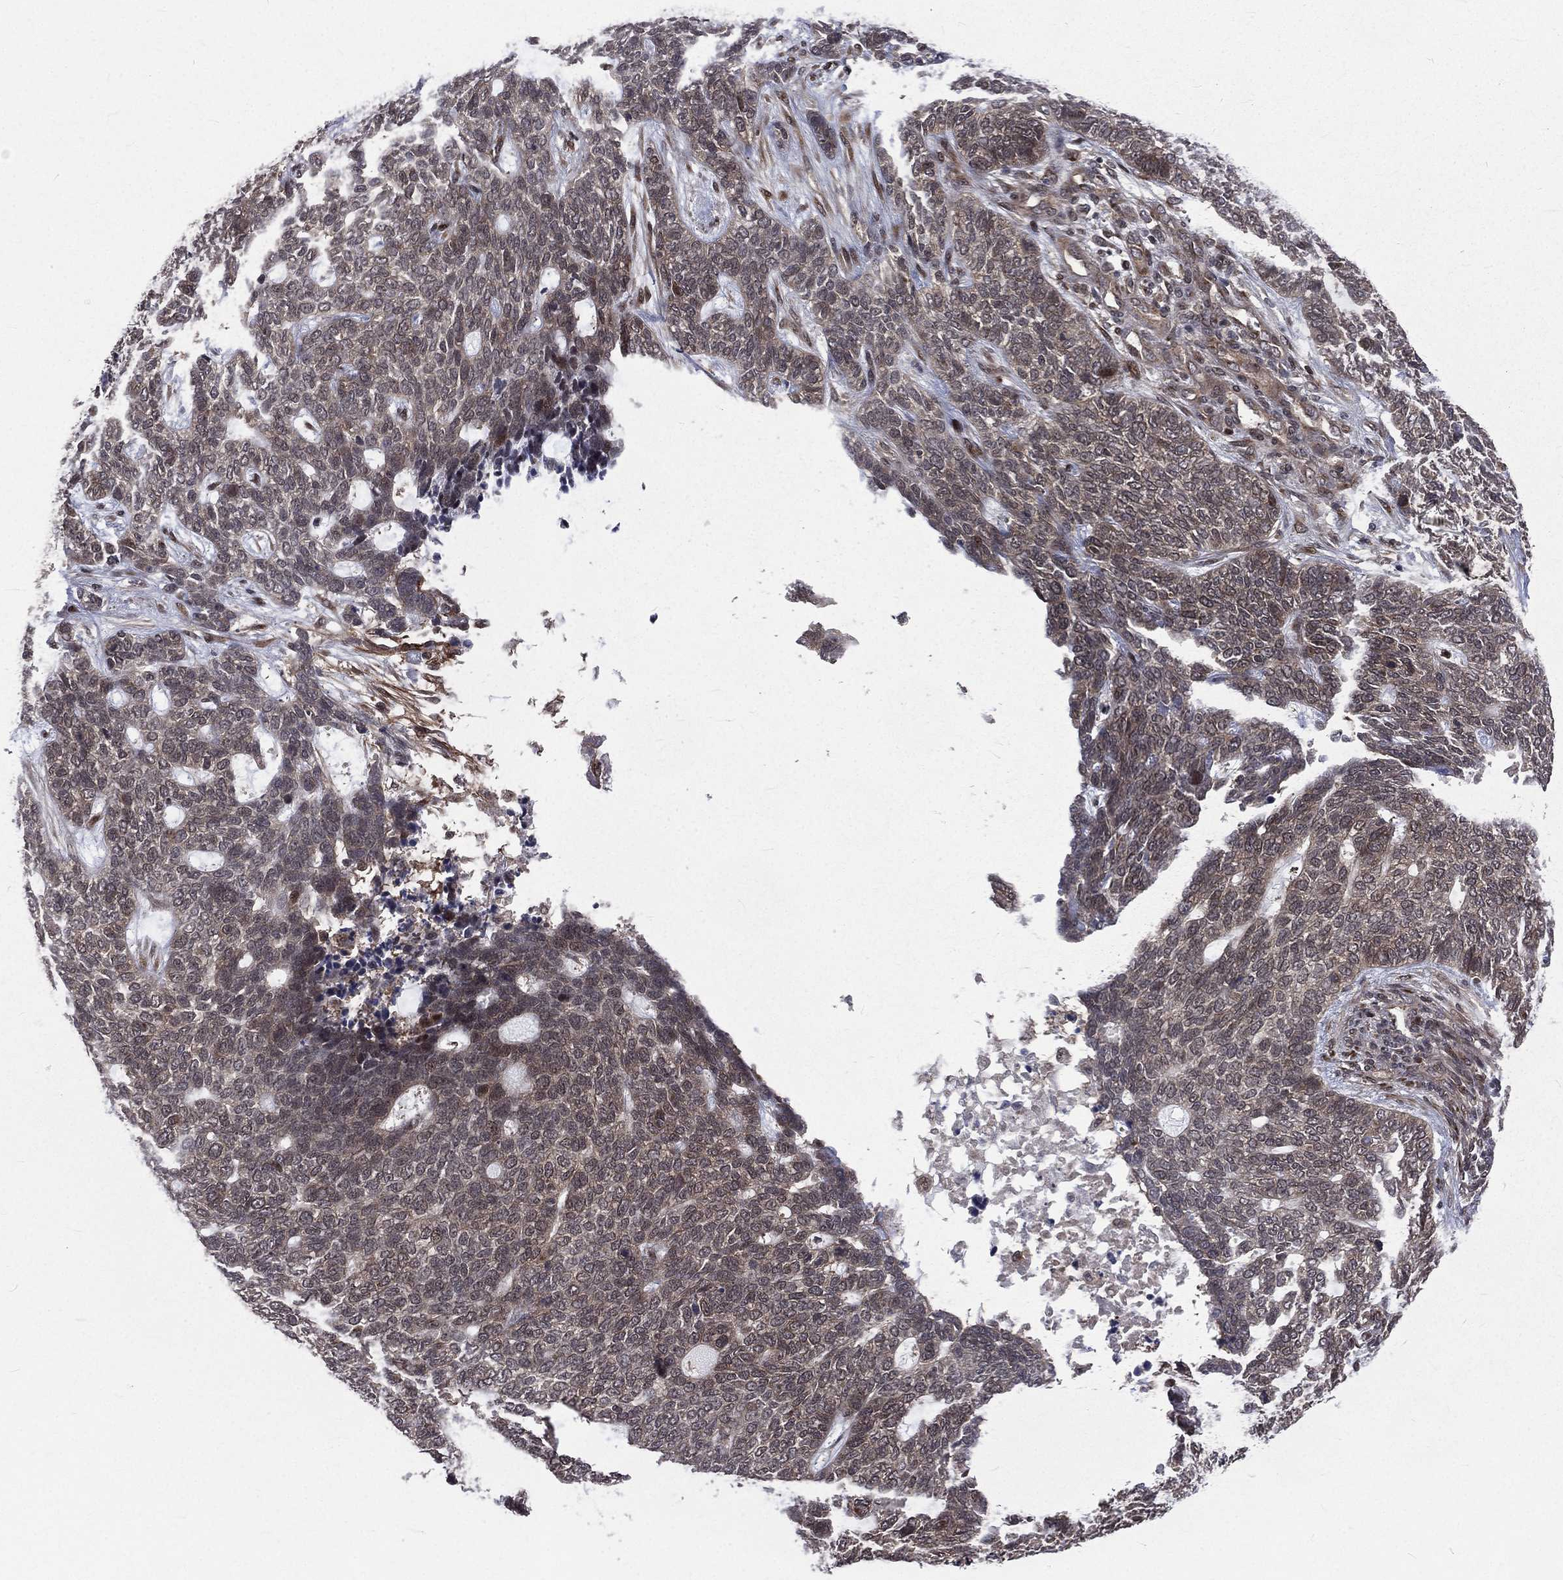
{"staining": {"intensity": "negative", "quantity": "none", "location": "none"}, "tissue": "skin cancer", "cell_type": "Tumor cells", "image_type": "cancer", "snomed": [{"axis": "morphology", "description": "Basal cell carcinoma"}, {"axis": "topography", "description": "Skin"}], "caption": "Immunohistochemistry of human skin cancer demonstrates no staining in tumor cells.", "gene": "ARL3", "patient": {"sex": "female", "age": 69}}